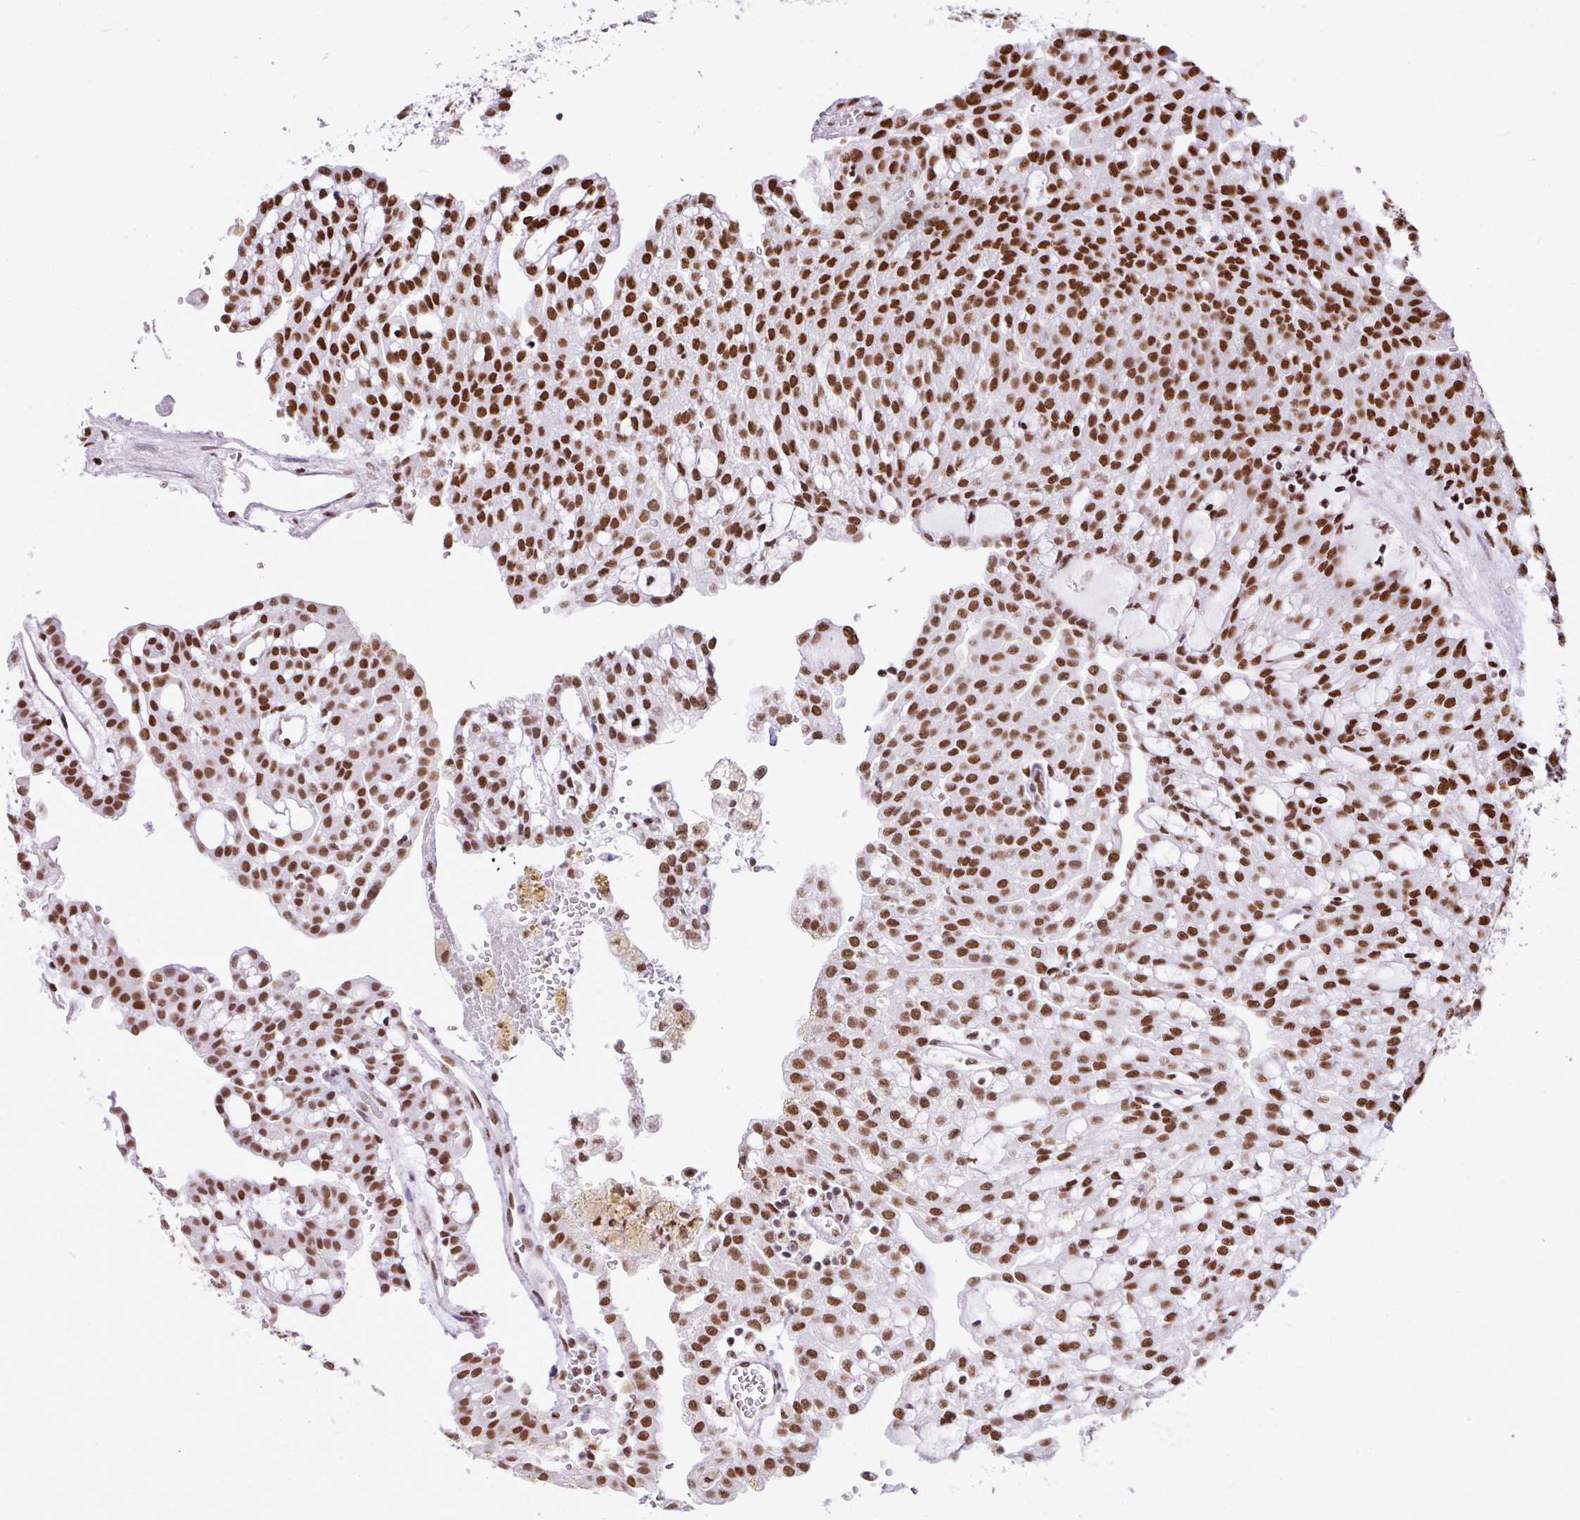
{"staining": {"intensity": "moderate", "quantity": ">75%", "location": "nuclear"}, "tissue": "renal cancer", "cell_type": "Tumor cells", "image_type": "cancer", "snomed": [{"axis": "morphology", "description": "Adenocarcinoma, NOS"}, {"axis": "topography", "description": "Kidney"}], "caption": "Renal cancer was stained to show a protein in brown. There is medium levels of moderate nuclear staining in approximately >75% of tumor cells.", "gene": "RARG", "patient": {"sex": "male", "age": 63}}